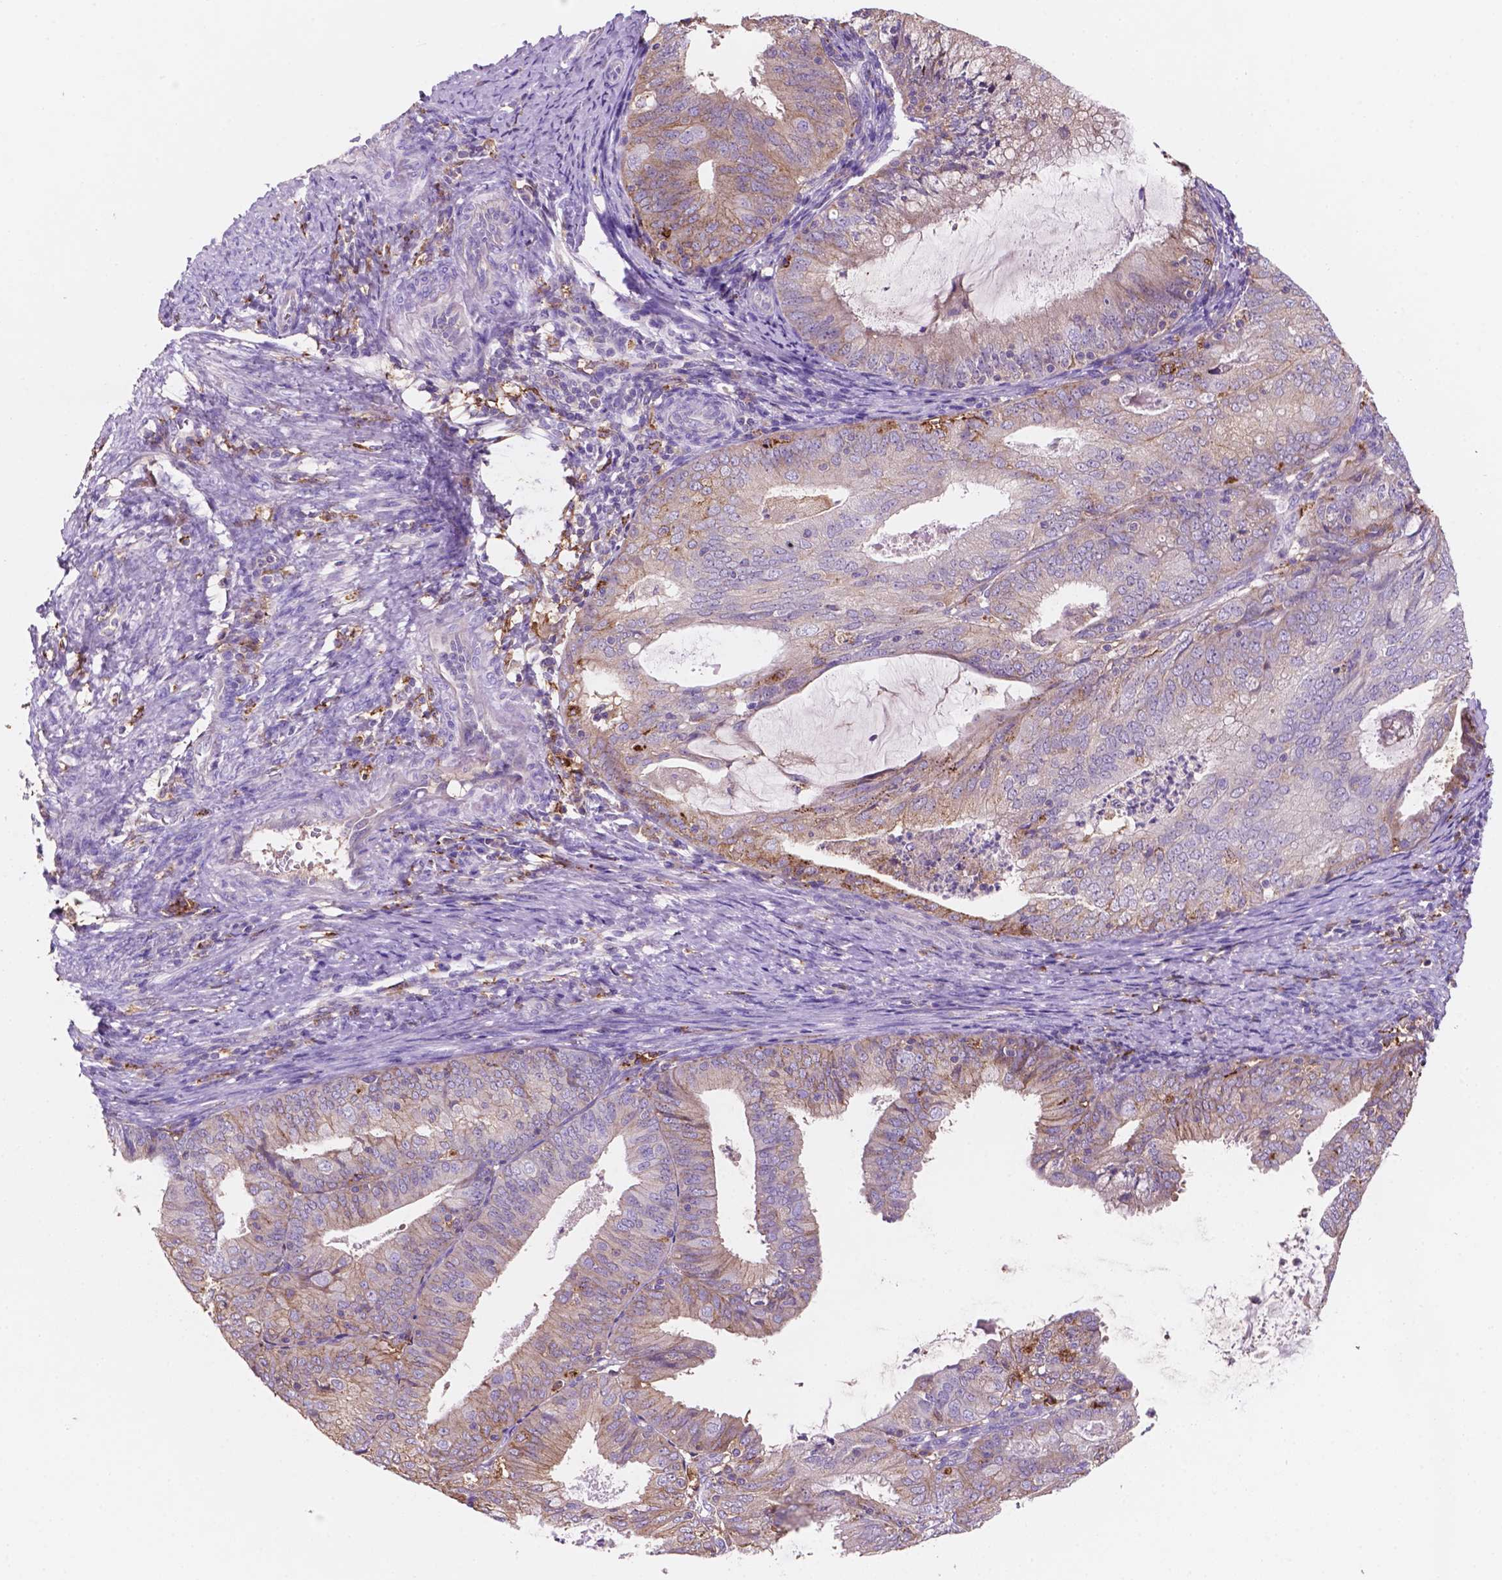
{"staining": {"intensity": "weak", "quantity": "25%-75%", "location": "cytoplasmic/membranous"}, "tissue": "endometrial cancer", "cell_type": "Tumor cells", "image_type": "cancer", "snomed": [{"axis": "morphology", "description": "Adenocarcinoma, NOS"}, {"axis": "topography", "description": "Endometrium"}], "caption": "A photomicrograph of endometrial cancer stained for a protein demonstrates weak cytoplasmic/membranous brown staining in tumor cells.", "gene": "MKRN2OS", "patient": {"sex": "female", "age": 57}}